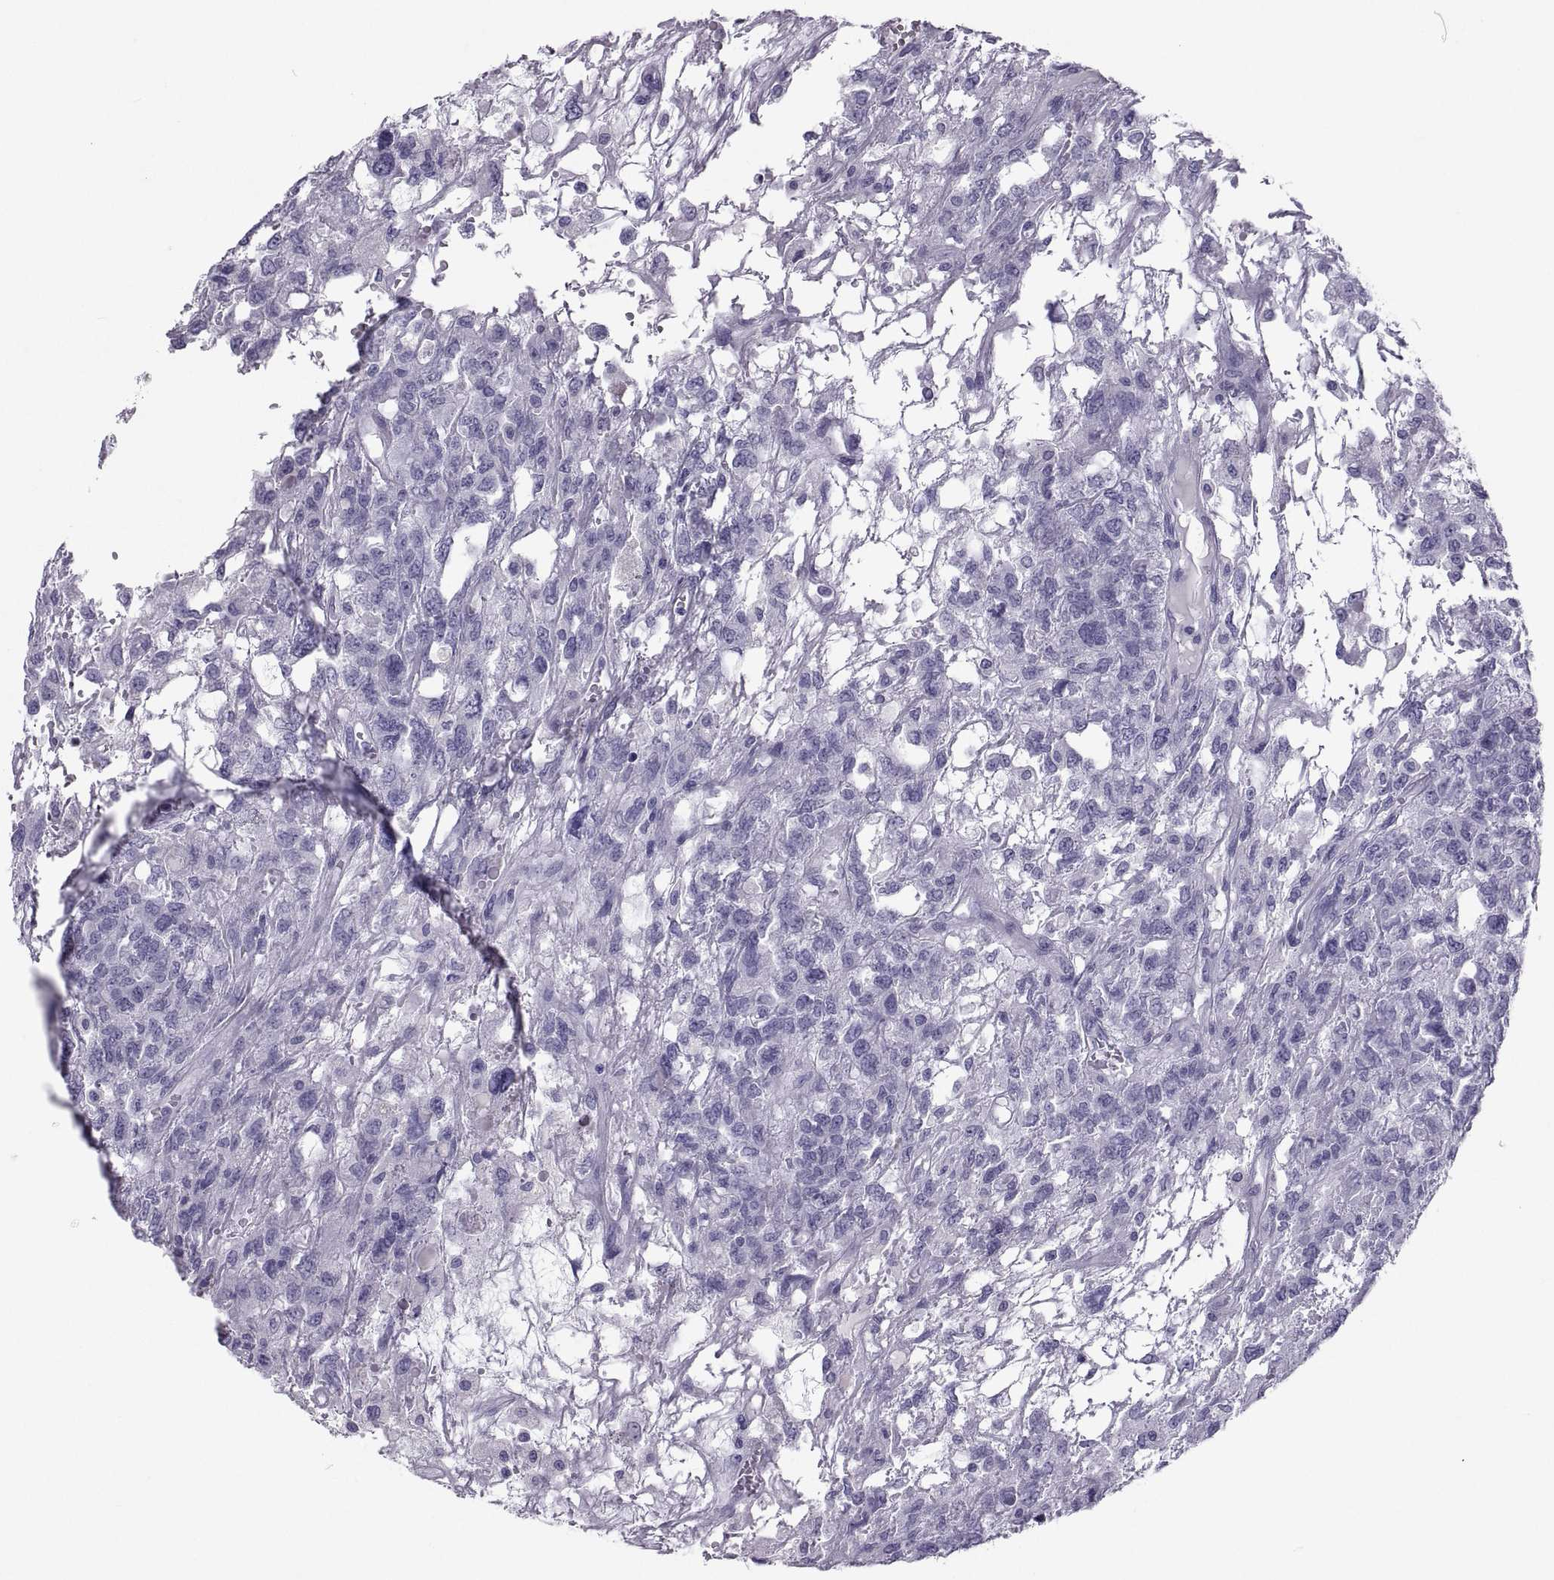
{"staining": {"intensity": "negative", "quantity": "none", "location": "none"}, "tissue": "testis cancer", "cell_type": "Tumor cells", "image_type": "cancer", "snomed": [{"axis": "morphology", "description": "Seminoma, NOS"}, {"axis": "topography", "description": "Testis"}], "caption": "Testis seminoma was stained to show a protein in brown. There is no significant staining in tumor cells. The staining is performed using DAB (3,3'-diaminobenzidine) brown chromogen with nuclei counter-stained in using hematoxylin.", "gene": "PCSK1N", "patient": {"sex": "male", "age": 52}}